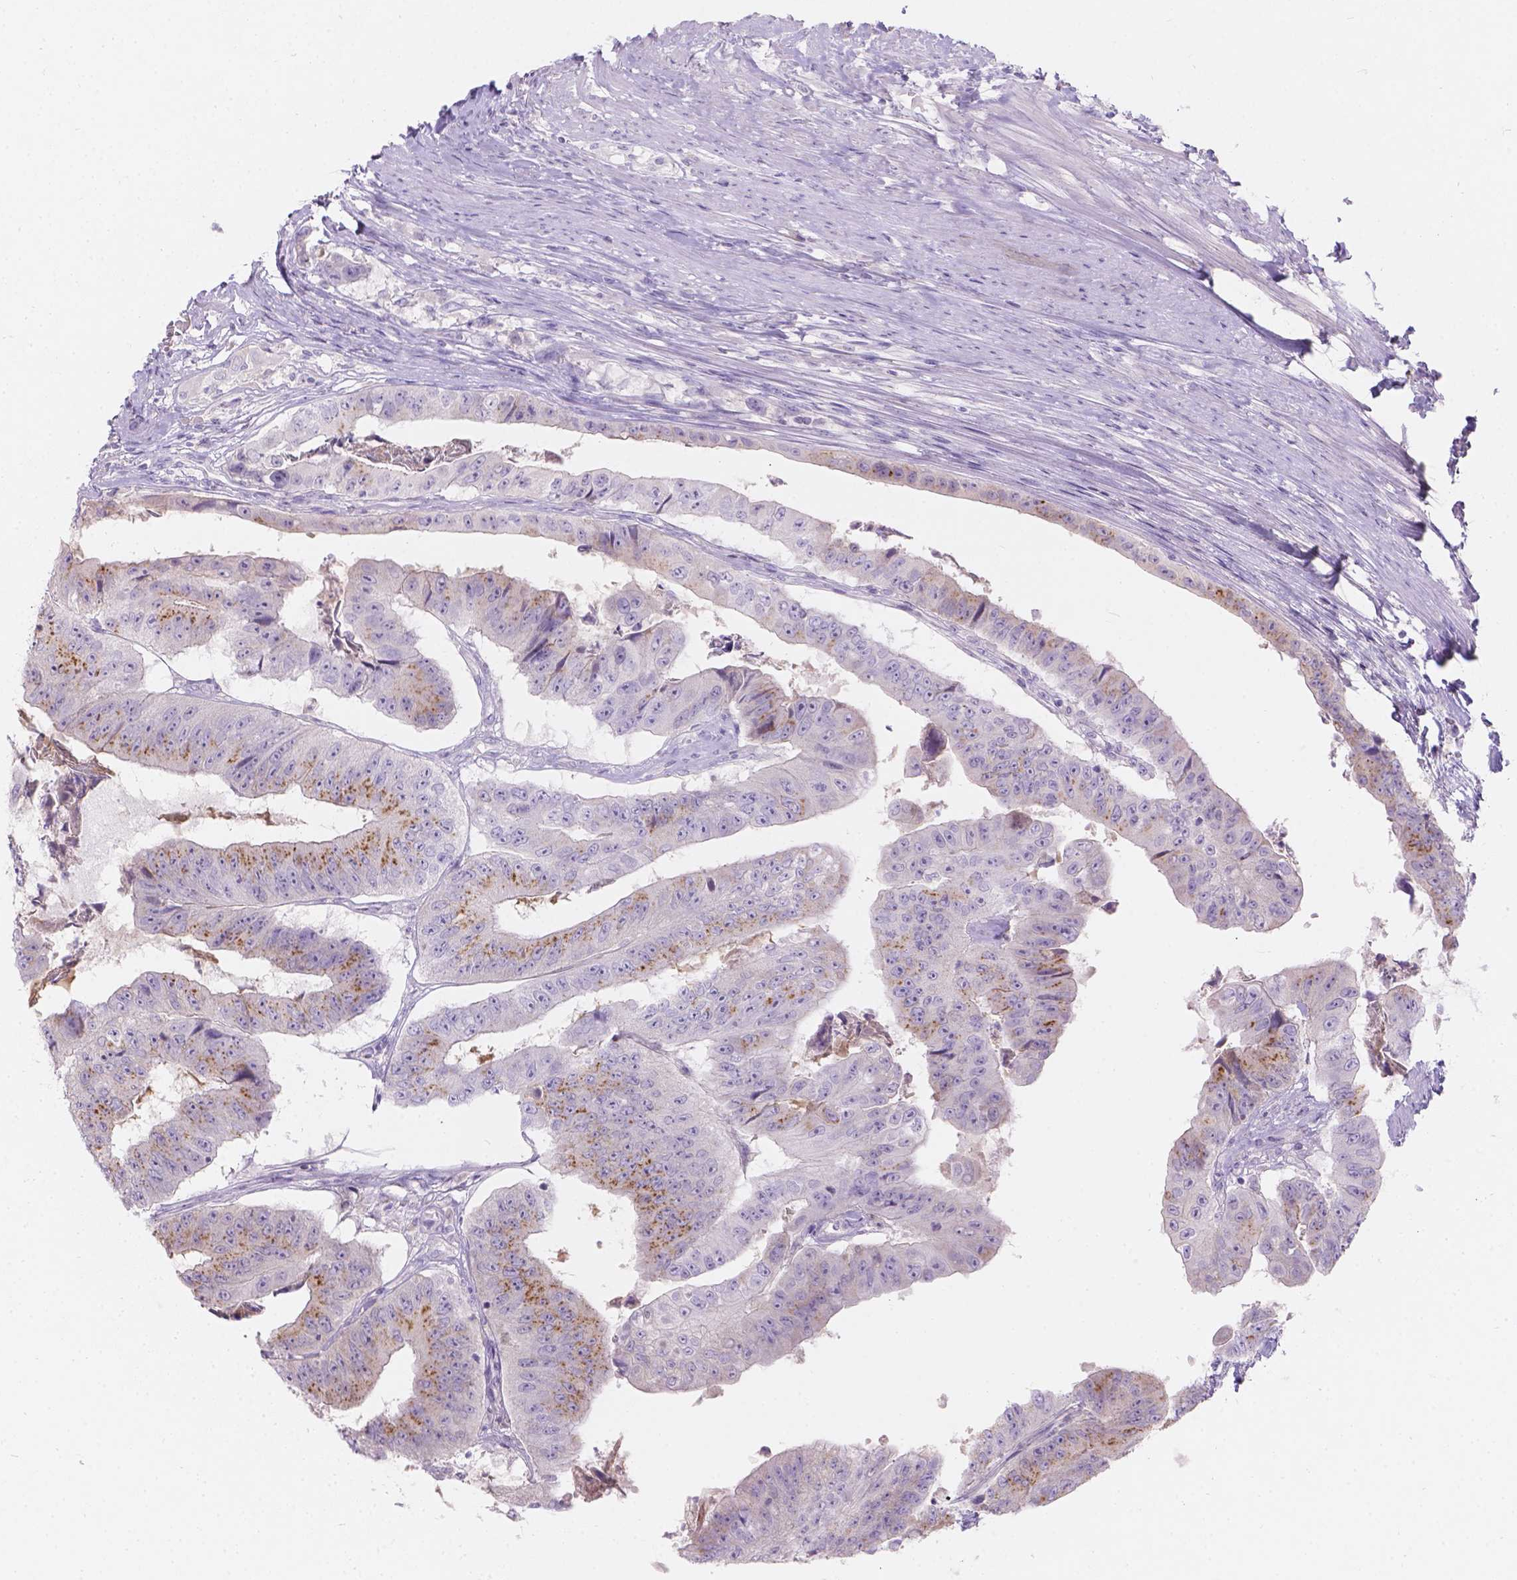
{"staining": {"intensity": "moderate", "quantity": "25%-75%", "location": "cytoplasmic/membranous"}, "tissue": "colorectal cancer", "cell_type": "Tumor cells", "image_type": "cancer", "snomed": [{"axis": "morphology", "description": "Adenocarcinoma, NOS"}, {"axis": "topography", "description": "Colon"}], "caption": "Tumor cells show medium levels of moderate cytoplasmic/membranous staining in approximately 25%-75% of cells in human colorectal adenocarcinoma. The staining is performed using DAB (3,3'-diaminobenzidine) brown chromogen to label protein expression. The nuclei are counter-stained blue using hematoxylin.", "gene": "GAL3ST2", "patient": {"sex": "female", "age": 67}}